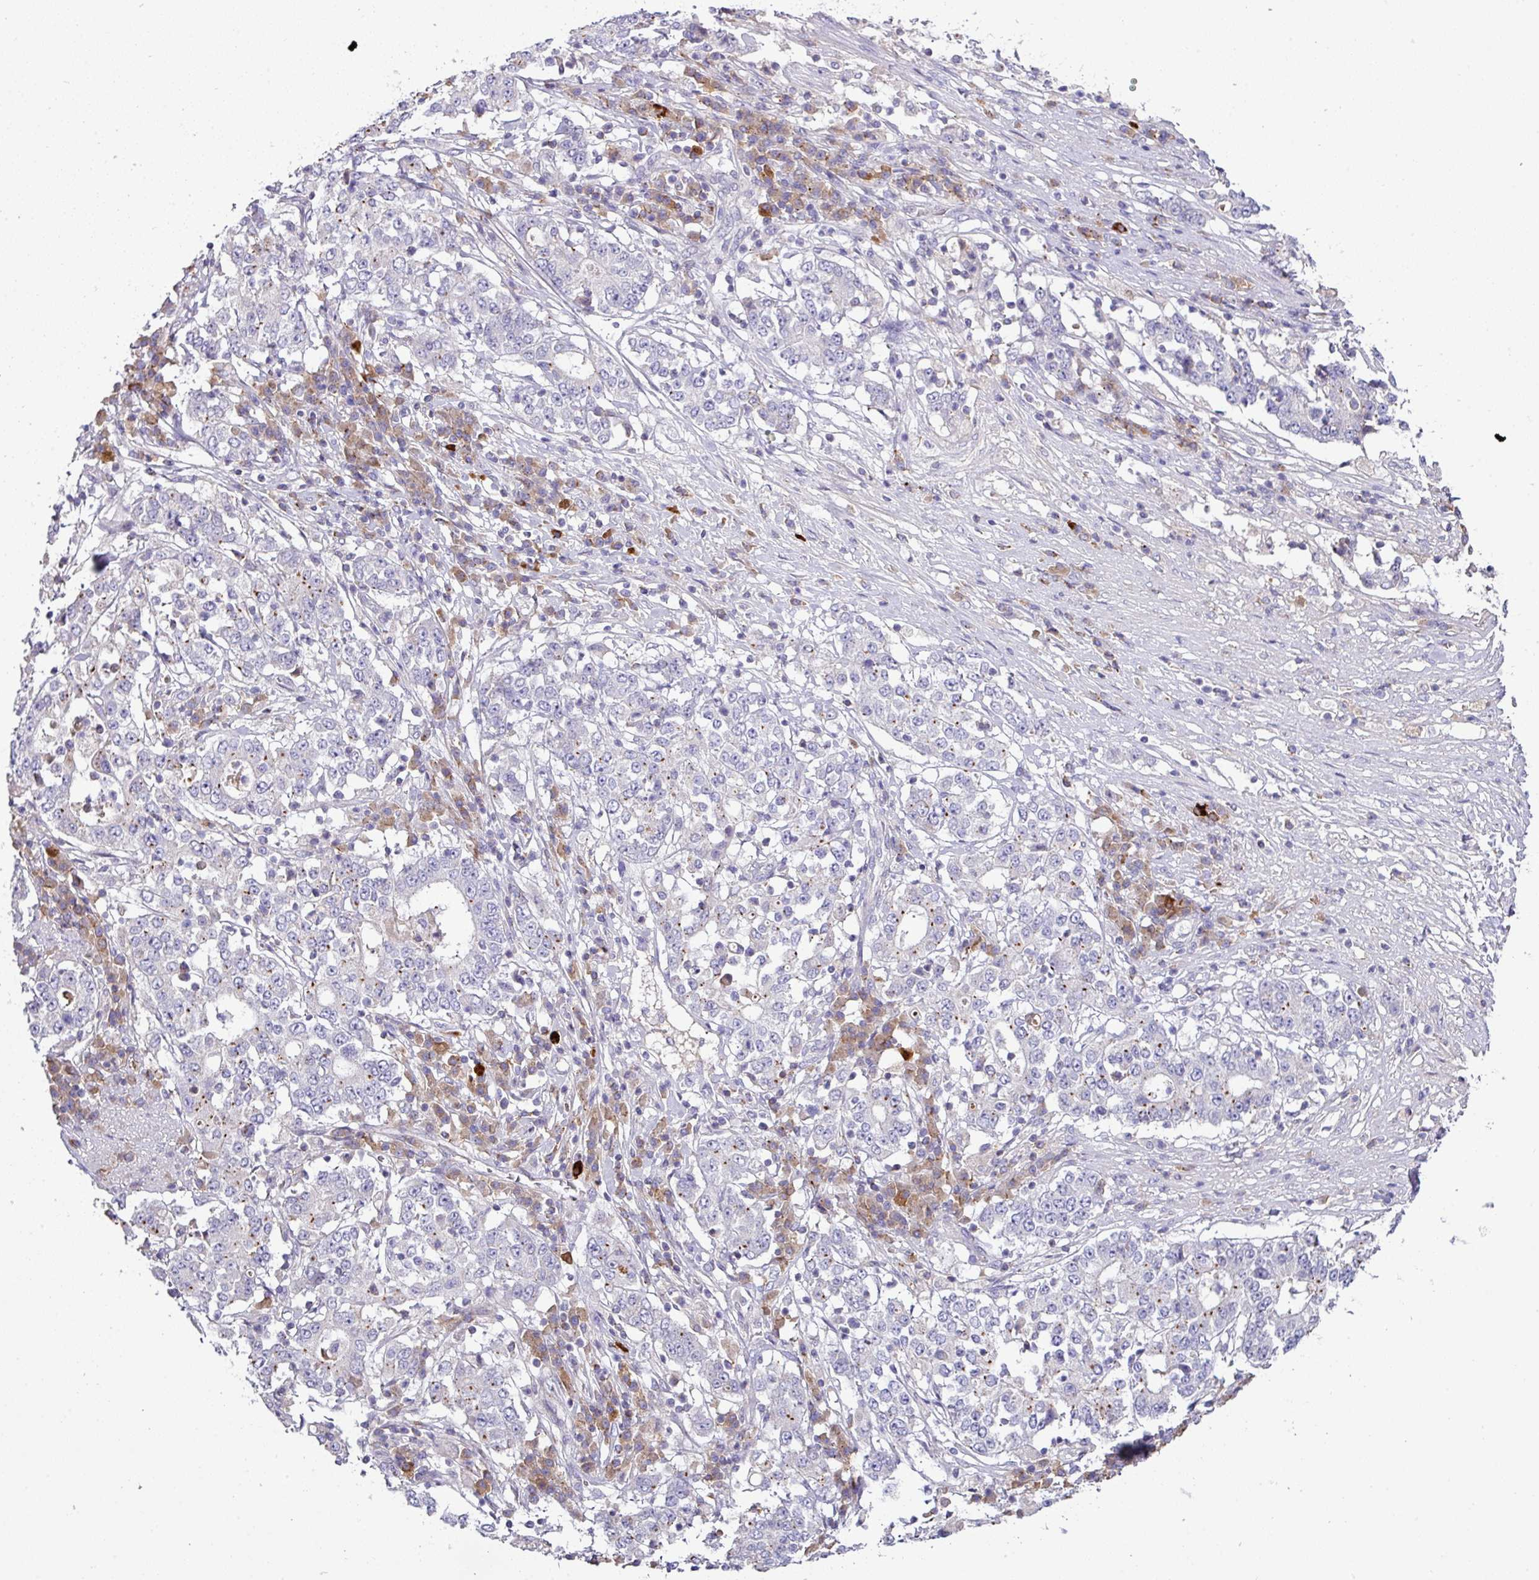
{"staining": {"intensity": "negative", "quantity": "none", "location": "none"}, "tissue": "stomach cancer", "cell_type": "Tumor cells", "image_type": "cancer", "snomed": [{"axis": "morphology", "description": "Adenocarcinoma, NOS"}, {"axis": "topography", "description": "Stomach"}], "caption": "Tumor cells show no significant expression in stomach cancer (adenocarcinoma).", "gene": "SLAMF6", "patient": {"sex": "male", "age": 59}}